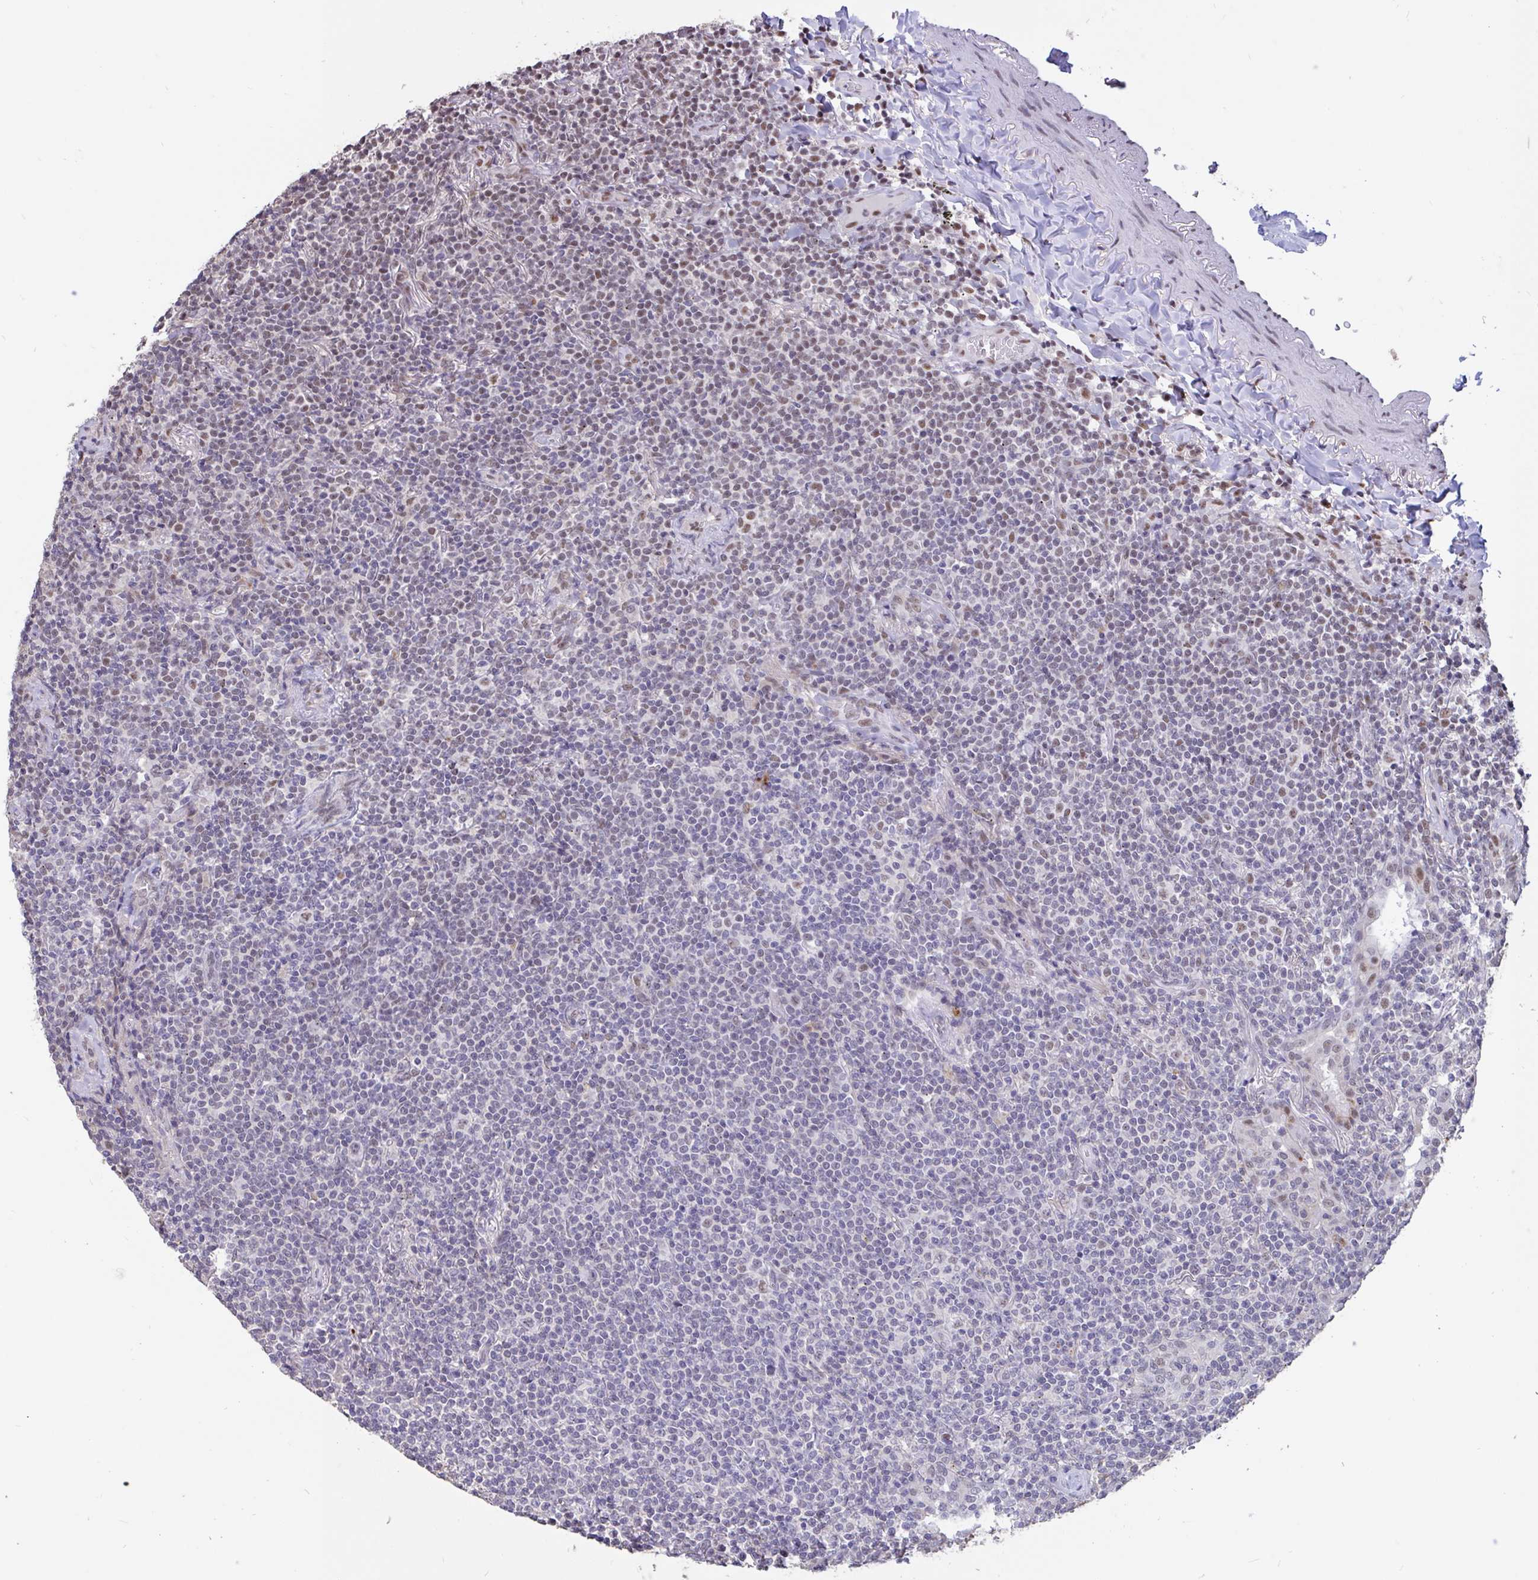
{"staining": {"intensity": "negative", "quantity": "none", "location": "none"}, "tissue": "lymphoma", "cell_type": "Tumor cells", "image_type": "cancer", "snomed": [{"axis": "morphology", "description": "Malignant lymphoma, non-Hodgkin's type, Low grade"}, {"axis": "topography", "description": "Lung"}], "caption": "Human low-grade malignant lymphoma, non-Hodgkin's type stained for a protein using immunohistochemistry demonstrates no expression in tumor cells.", "gene": "DDX39A", "patient": {"sex": "female", "age": 71}}